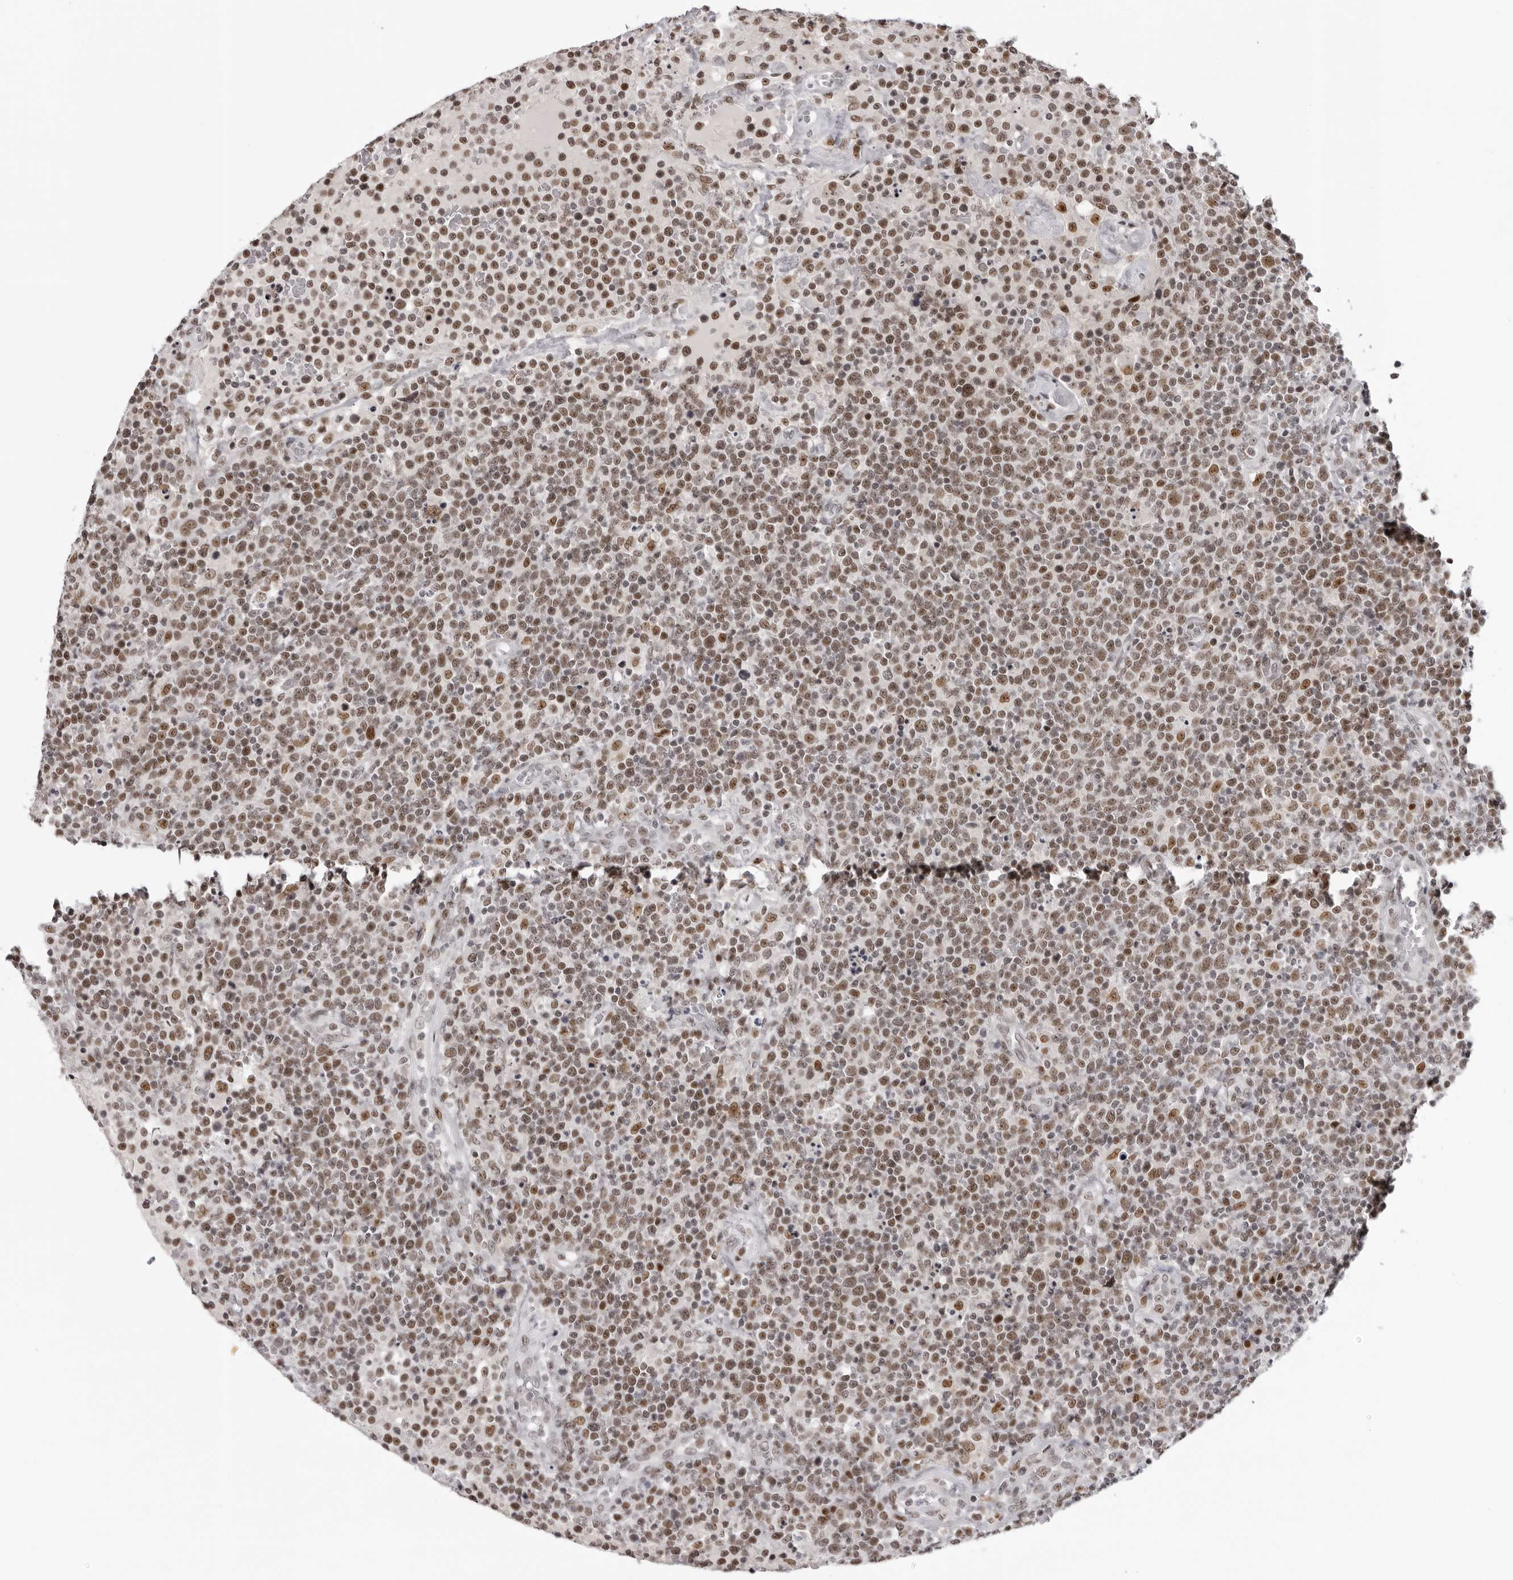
{"staining": {"intensity": "moderate", "quantity": ">75%", "location": "nuclear"}, "tissue": "lymphoma", "cell_type": "Tumor cells", "image_type": "cancer", "snomed": [{"axis": "morphology", "description": "Malignant lymphoma, non-Hodgkin's type, High grade"}, {"axis": "topography", "description": "Lymph node"}], "caption": "Moderate nuclear protein positivity is seen in approximately >75% of tumor cells in lymphoma.", "gene": "HEXIM2", "patient": {"sex": "male", "age": 61}}